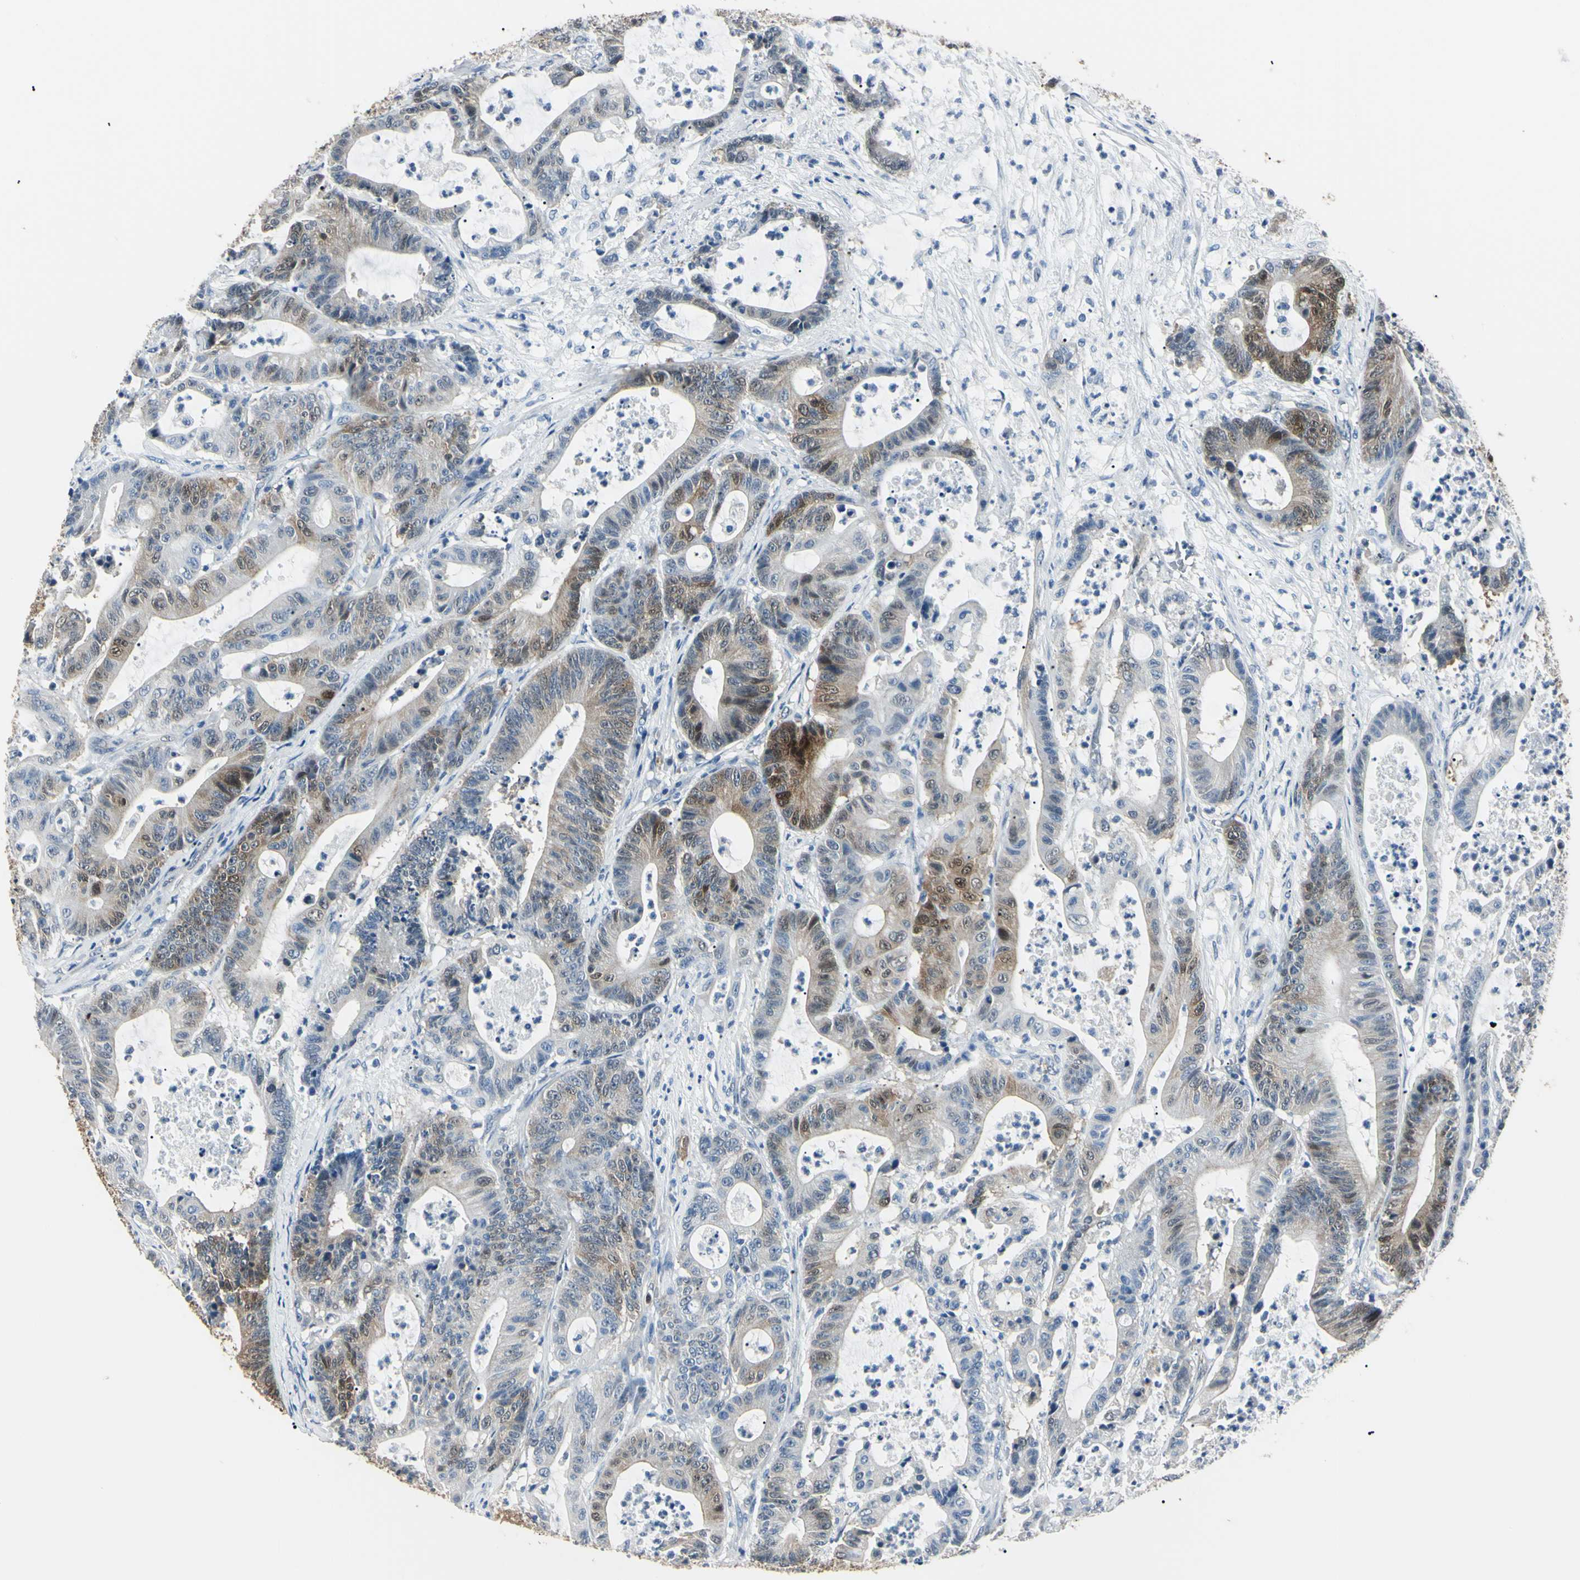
{"staining": {"intensity": "moderate", "quantity": "<25%", "location": "cytoplasmic/membranous,nuclear"}, "tissue": "colorectal cancer", "cell_type": "Tumor cells", "image_type": "cancer", "snomed": [{"axis": "morphology", "description": "Adenocarcinoma, NOS"}, {"axis": "topography", "description": "Colon"}], "caption": "Colorectal cancer stained with DAB immunohistochemistry (IHC) displays low levels of moderate cytoplasmic/membranous and nuclear expression in approximately <25% of tumor cells. The protein is shown in brown color, while the nuclei are stained blue.", "gene": "AKR1C3", "patient": {"sex": "female", "age": 84}}